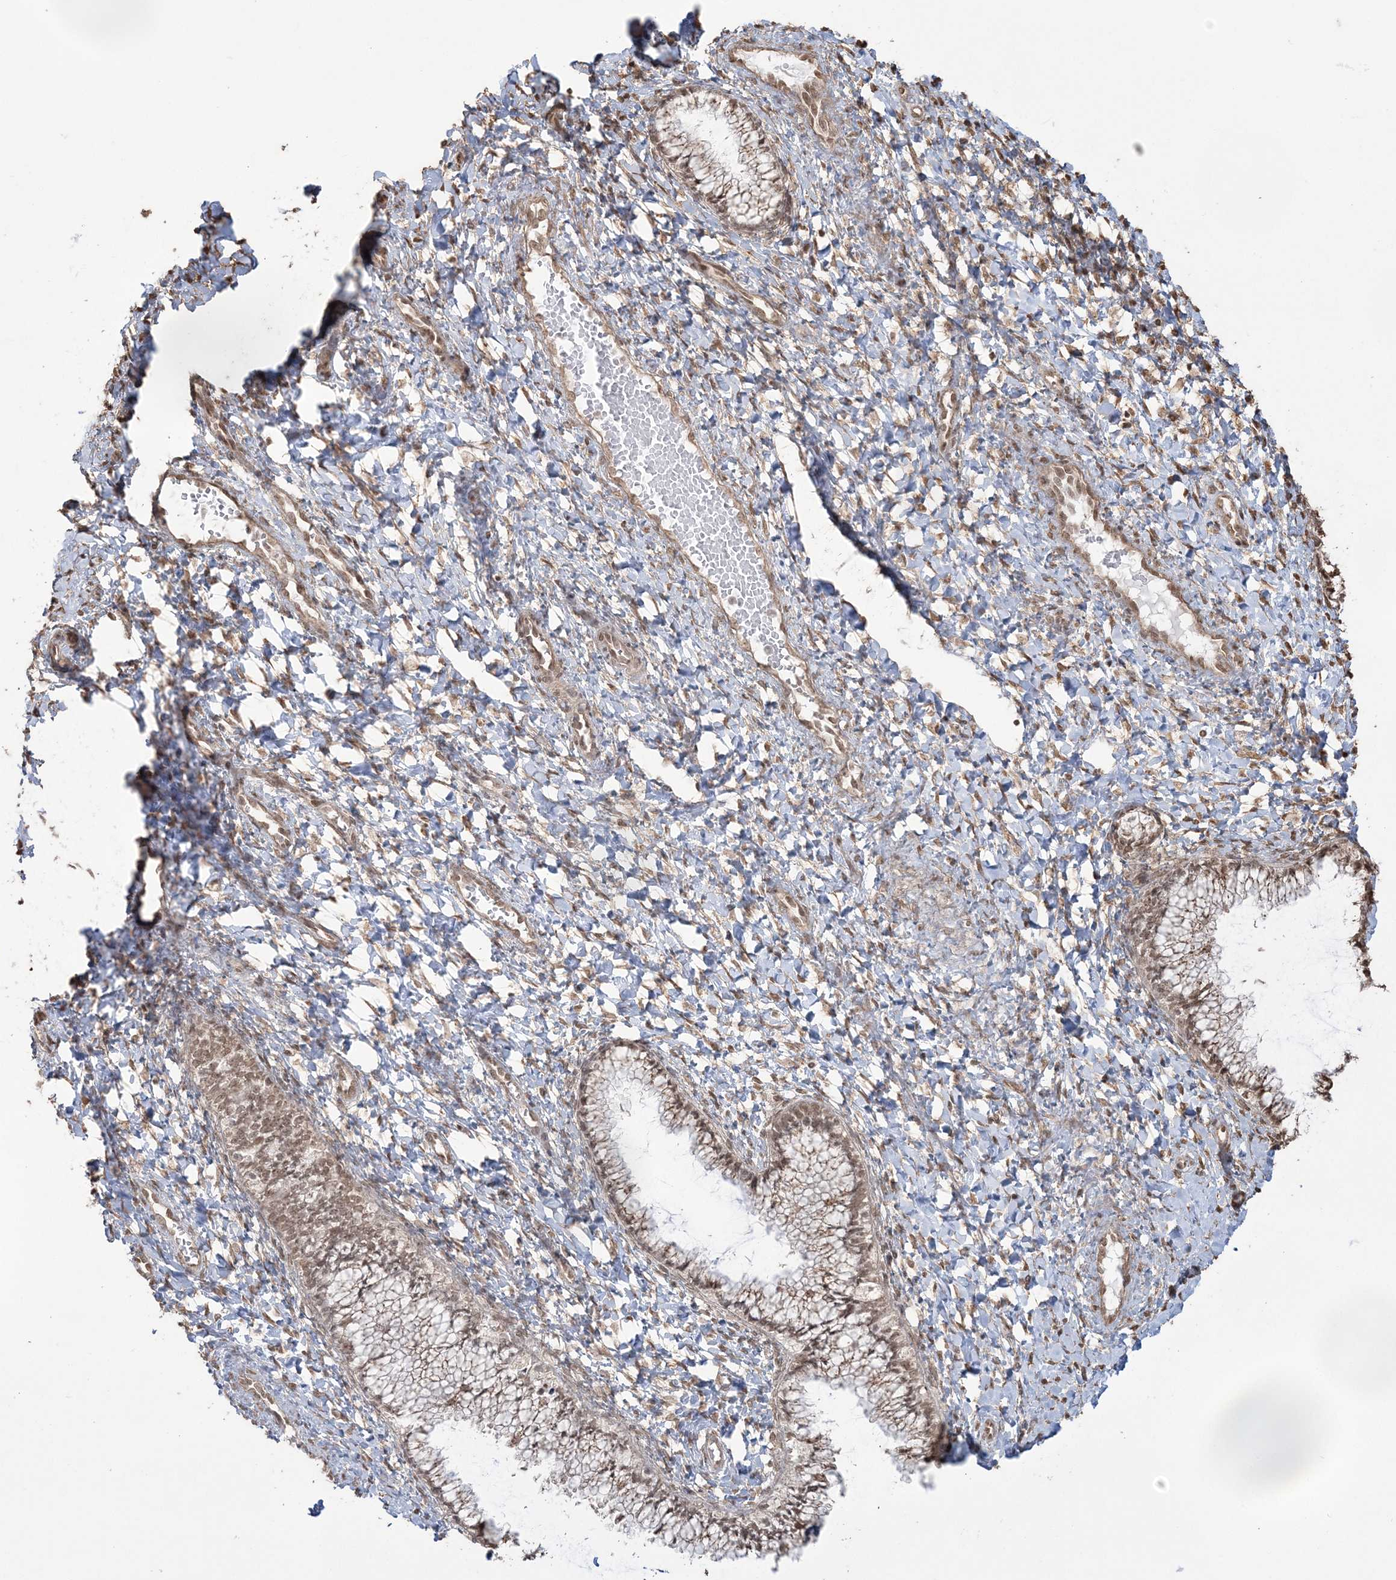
{"staining": {"intensity": "weak", "quantity": ">75%", "location": "nuclear"}, "tissue": "cervix", "cell_type": "Glandular cells", "image_type": "normal", "snomed": [{"axis": "morphology", "description": "Normal tissue, NOS"}, {"axis": "morphology", "description": "Adenocarcinoma, NOS"}, {"axis": "topography", "description": "Cervix"}], "caption": "Immunohistochemical staining of normal human cervix displays low levels of weak nuclear staining in approximately >75% of glandular cells. (Brightfield microscopy of DAB IHC at high magnification).", "gene": "ZNF839", "patient": {"sex": "female", "age": 29}}